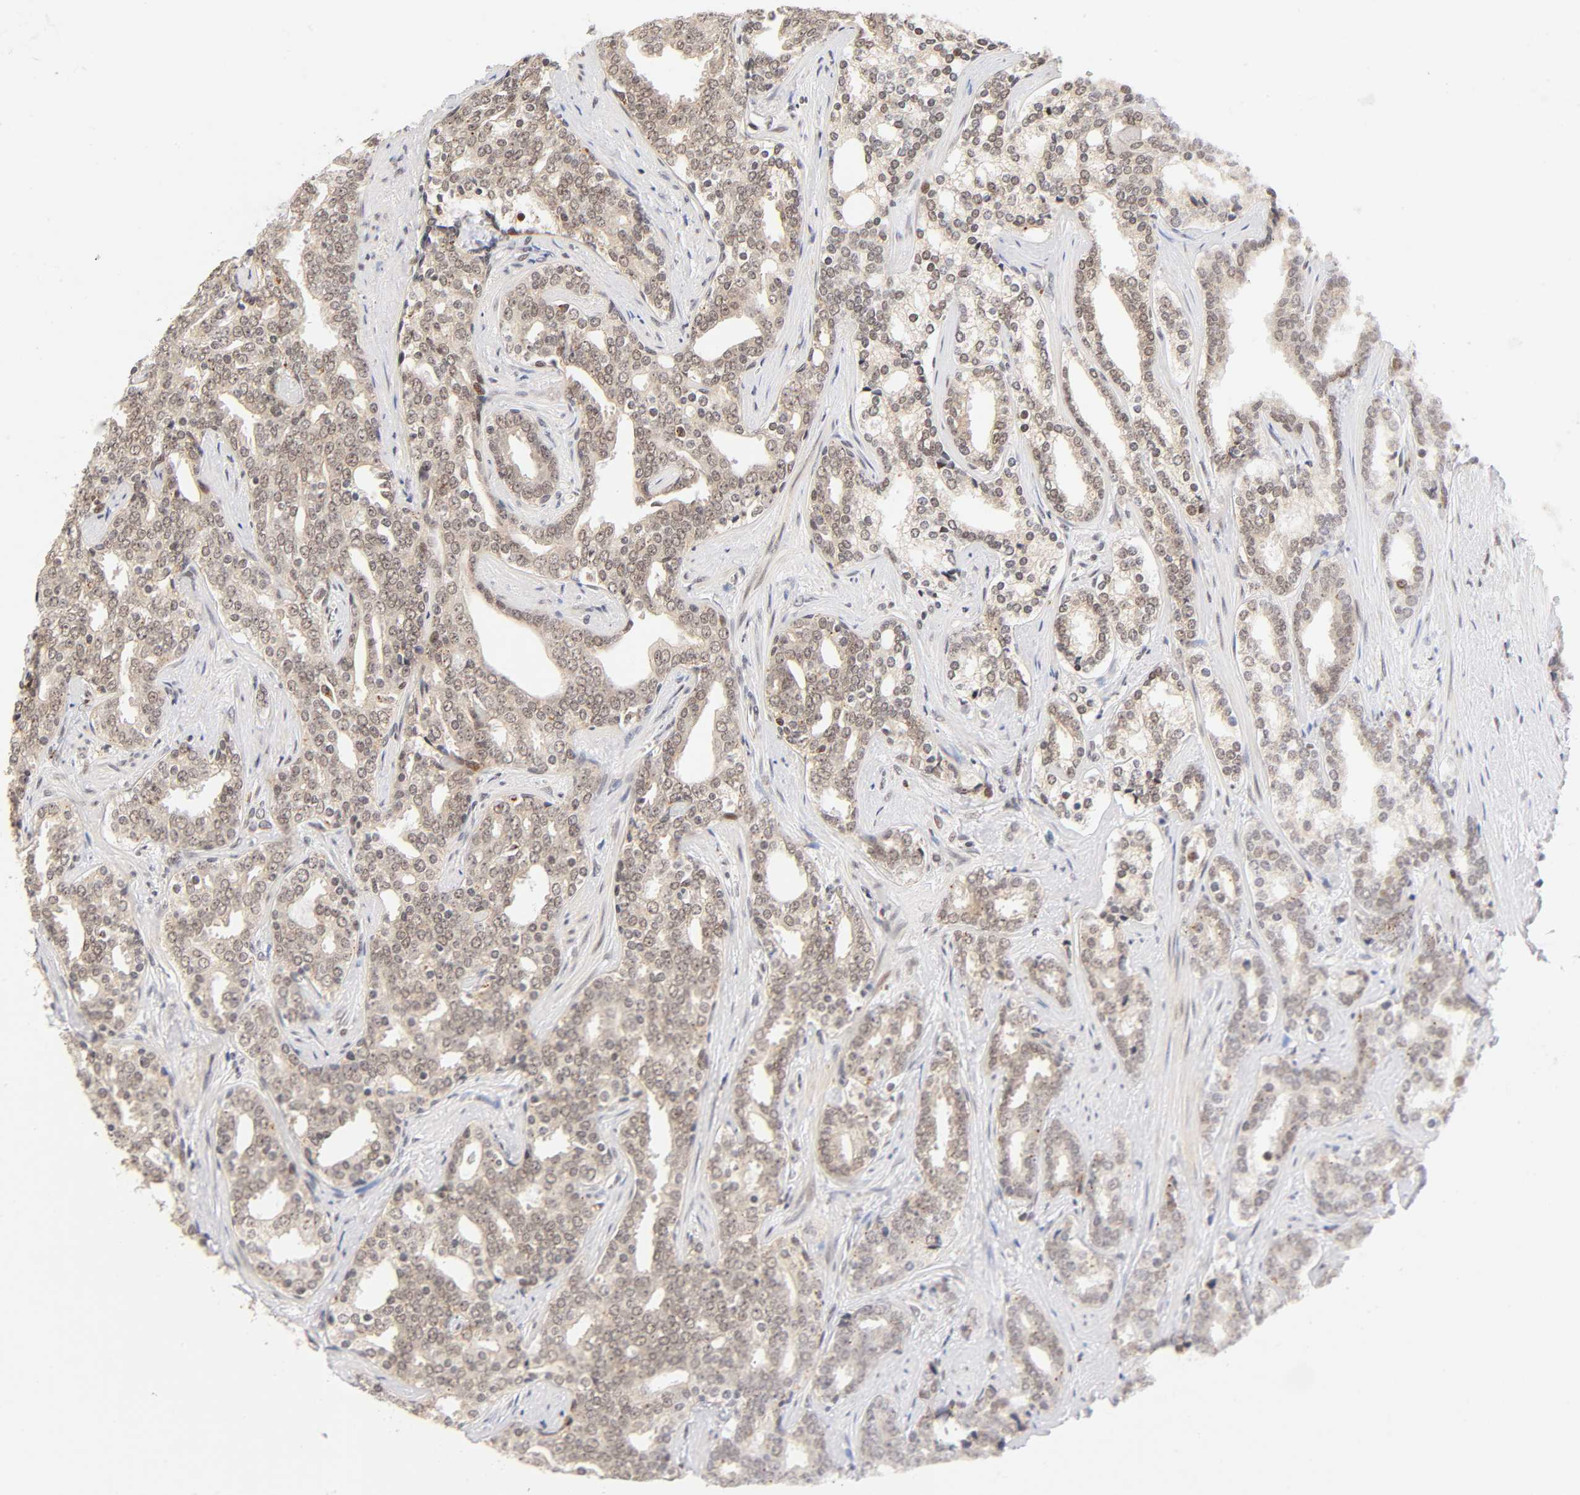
{"staining": {"intensity": "weak", "quantity": "25%-75%", "location": "cytoplasmic/membranous,nuclear"}, "tissue": "prostate cancer", "cell_type": "Tumor cells", "image_type": "cancer", "snomed": [{"axis": "morphology", "description": "Adenocarcinoma, High grade"}, {"axis": "topography", "description": "Prostate"}], "caption": "Human prostate high-grade adenocarcinoma stained with a protein marker shows weak staining in tumor cells.", "gene": "TAF10", "patient": {"sex": "male", "age": 67}}